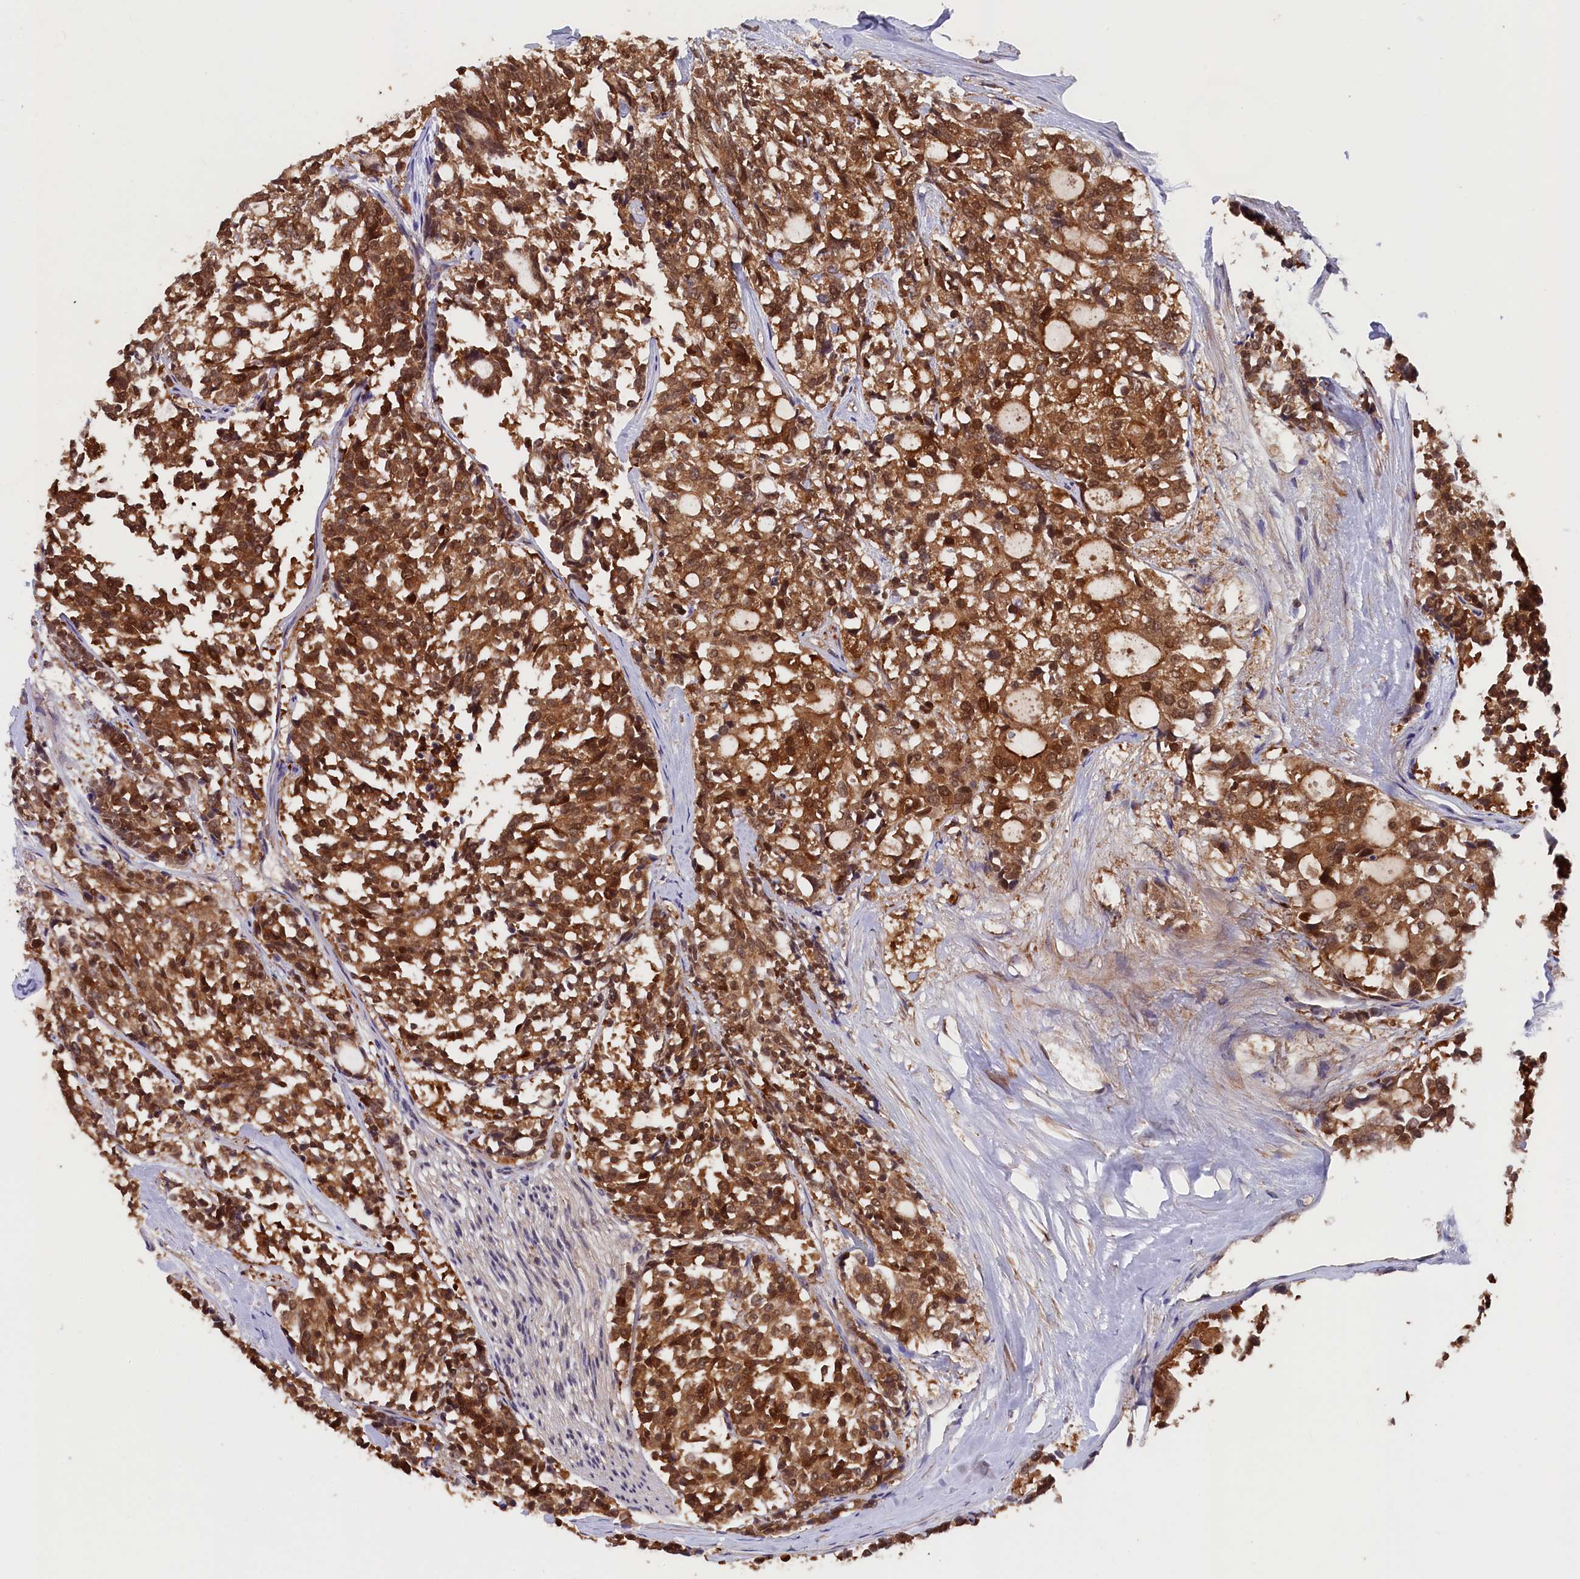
{"staining": {"intensity": "moderate", "quantity": ">75%", "location": "cytoplasmic/membranous,nuclear"}, "tissue": "carcinoid", "cell_type": "Tumor cells", "image_type": "cancer", "snomed": [{"axis": "morphology", "description": "Carcinoid, malignant, NOS"}, {"axis": "topography", "description": "Pancreas"}], "caption": "Protein staining of carcinoid (malignant) tissue displays moderate cytoplasmic/membranous and nuclear expression in about >75% of tumor cells.", "gene": "JPT2", "patient": {"sex": "female", "age": 54}}